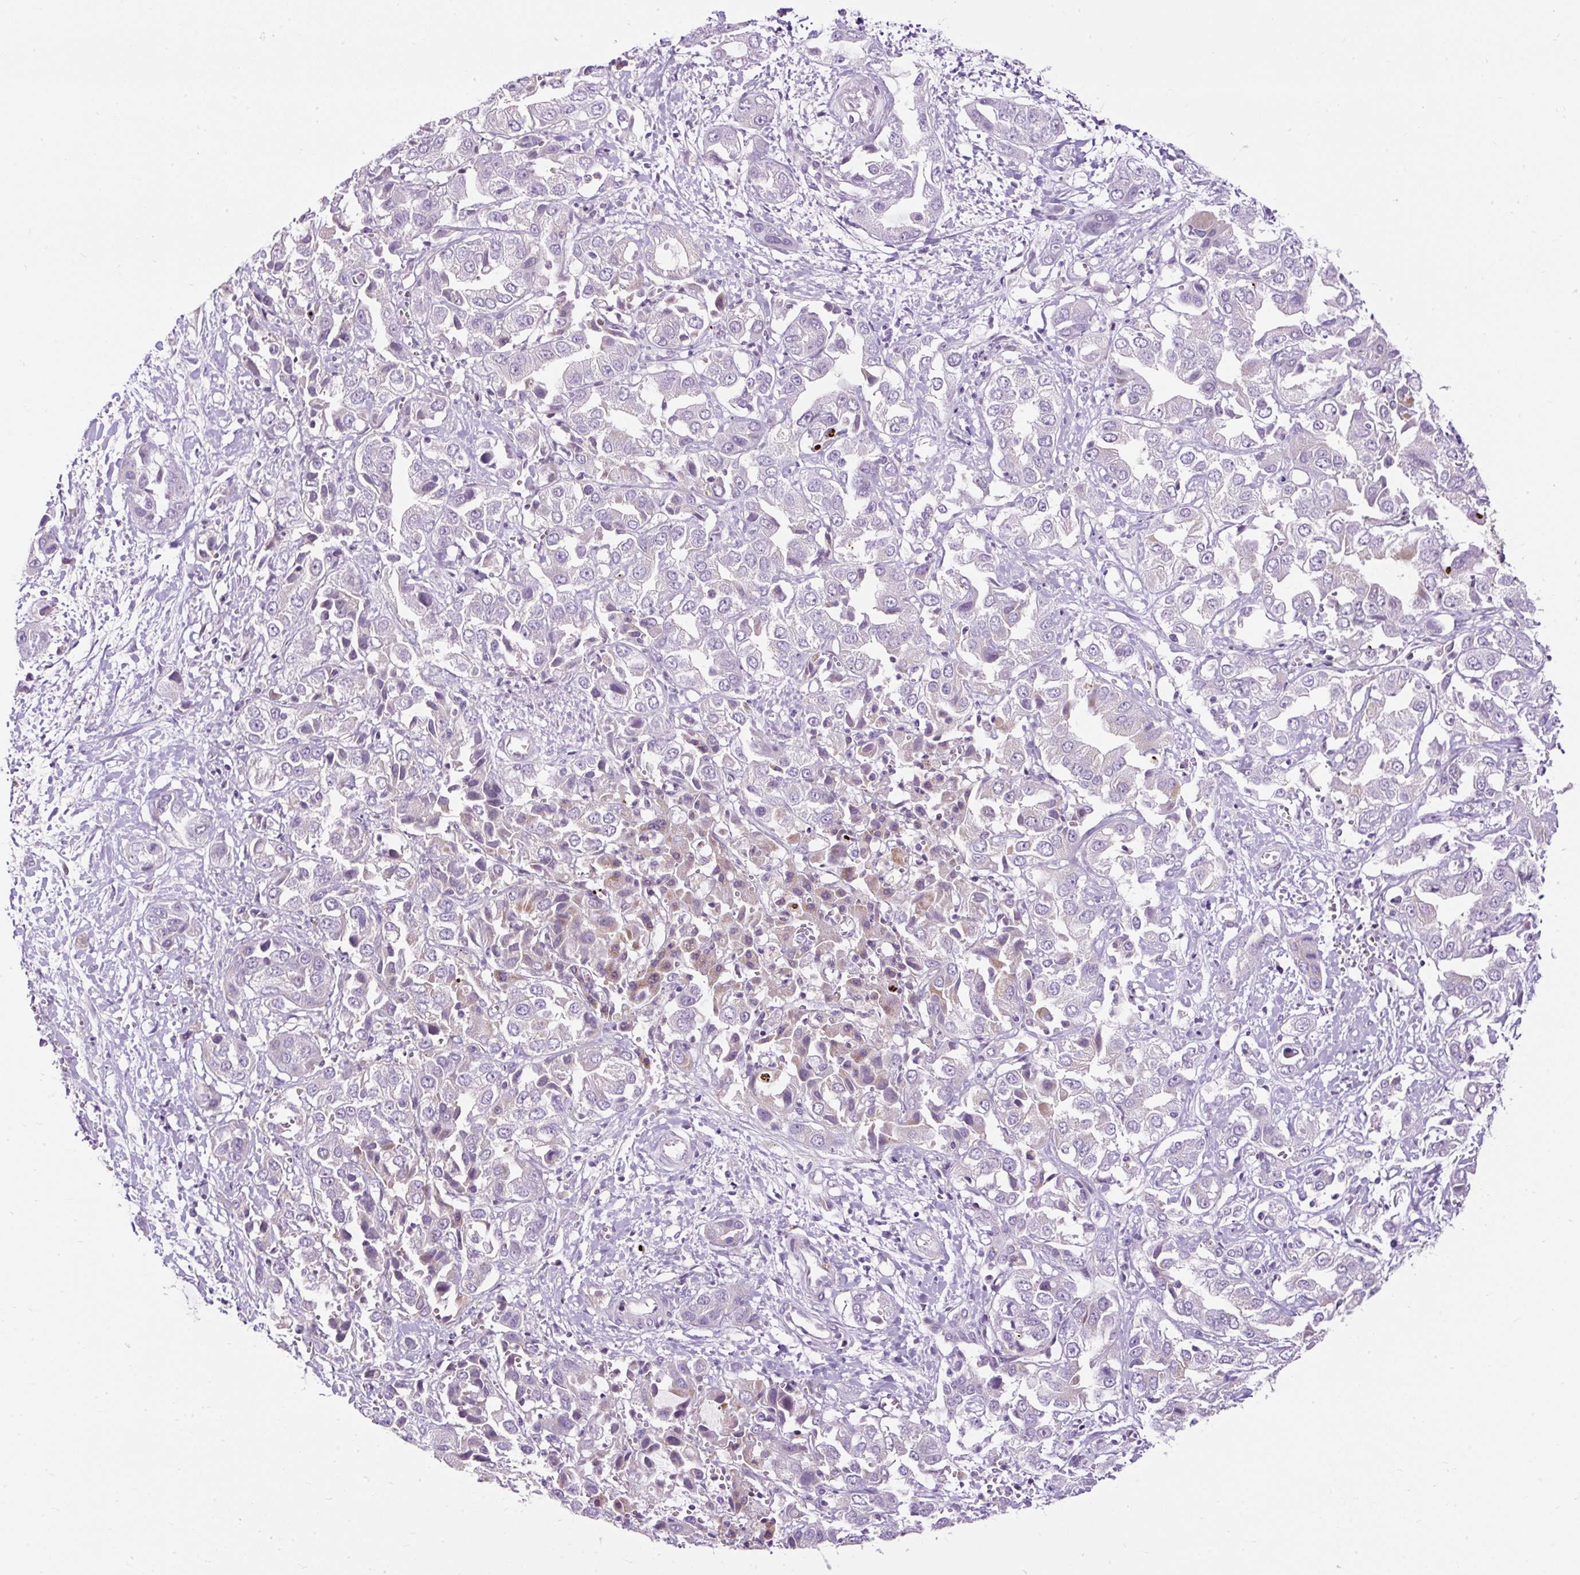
{"staining": {"intensity": "negative", "quantity": "none", "location": "none"}, "tissue": "liver cancer", "cell_type": "Tumor cells", "image_type": "cancer", "snomed": [{"axis": "morphology", "description": "Cholangiocarcinoma"}, {"axis": "topography", "description": "Liver"}], "caption": "Micrograph shows no significant protein staining in tumor cells of cholangiocarcinoma (liver).", "gene": "FMC1", "patient": {"sex": "female", "age": 52}}